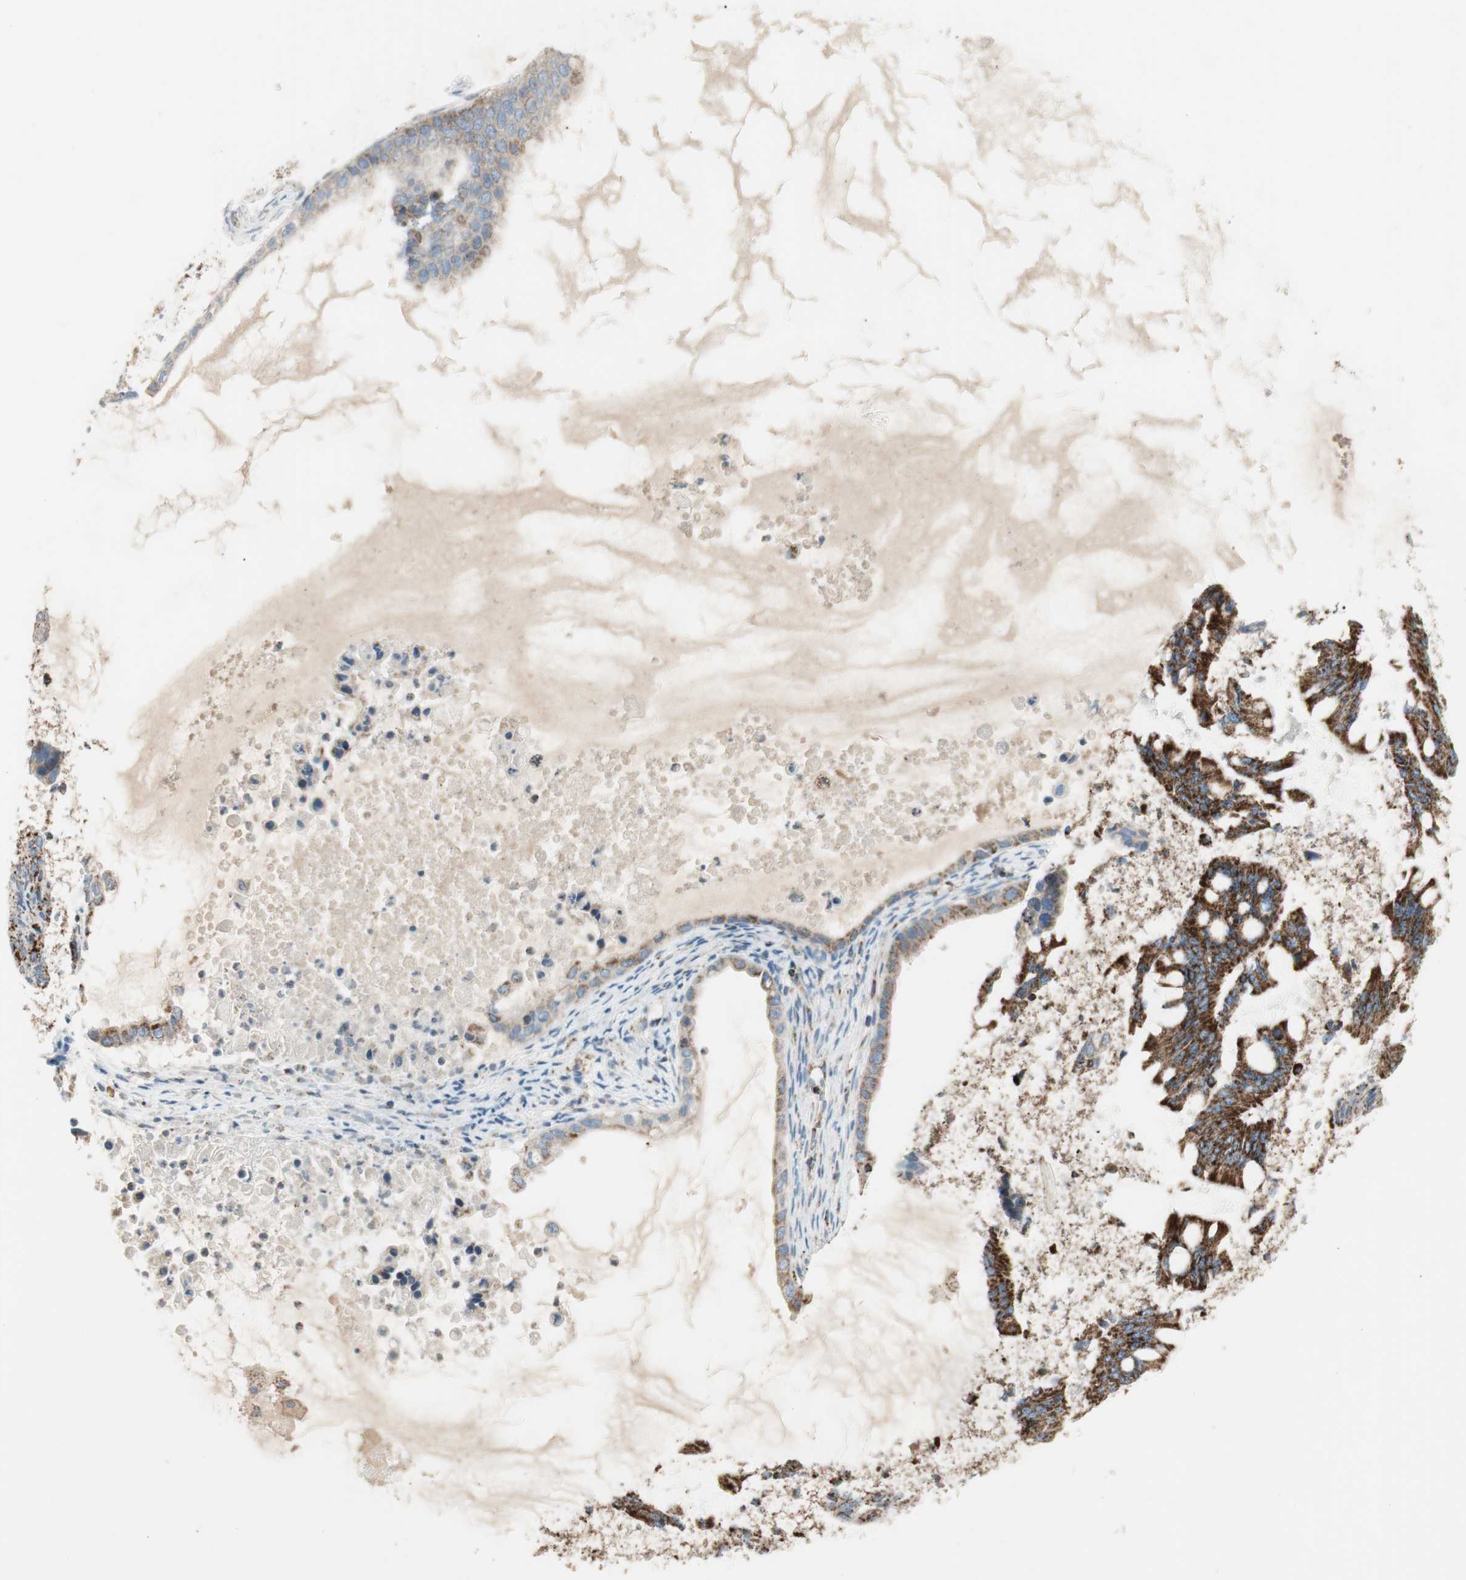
{"staining": {"intensity": "strong", "quantity": ">75%", "location": "cytoplasmic/membranous"}, "tissue": "ovarian cancer", "cell_type": "Tumor cells", "image_type": "cancer", "snomed": [{"axis": "morphology", "description": "Cystadenocarcinoma, mucinous, NOS"}, {"axis": "topography", "description": "Ovary"}], "caption": "Tumor cells exhibit strong cytoplasmic/membranous staining in approximately >75% of cells in ovarian mucinous cystadenocarcinoma.", "gene": "ME2", "patient": {"sex": "female", "age": 80}}